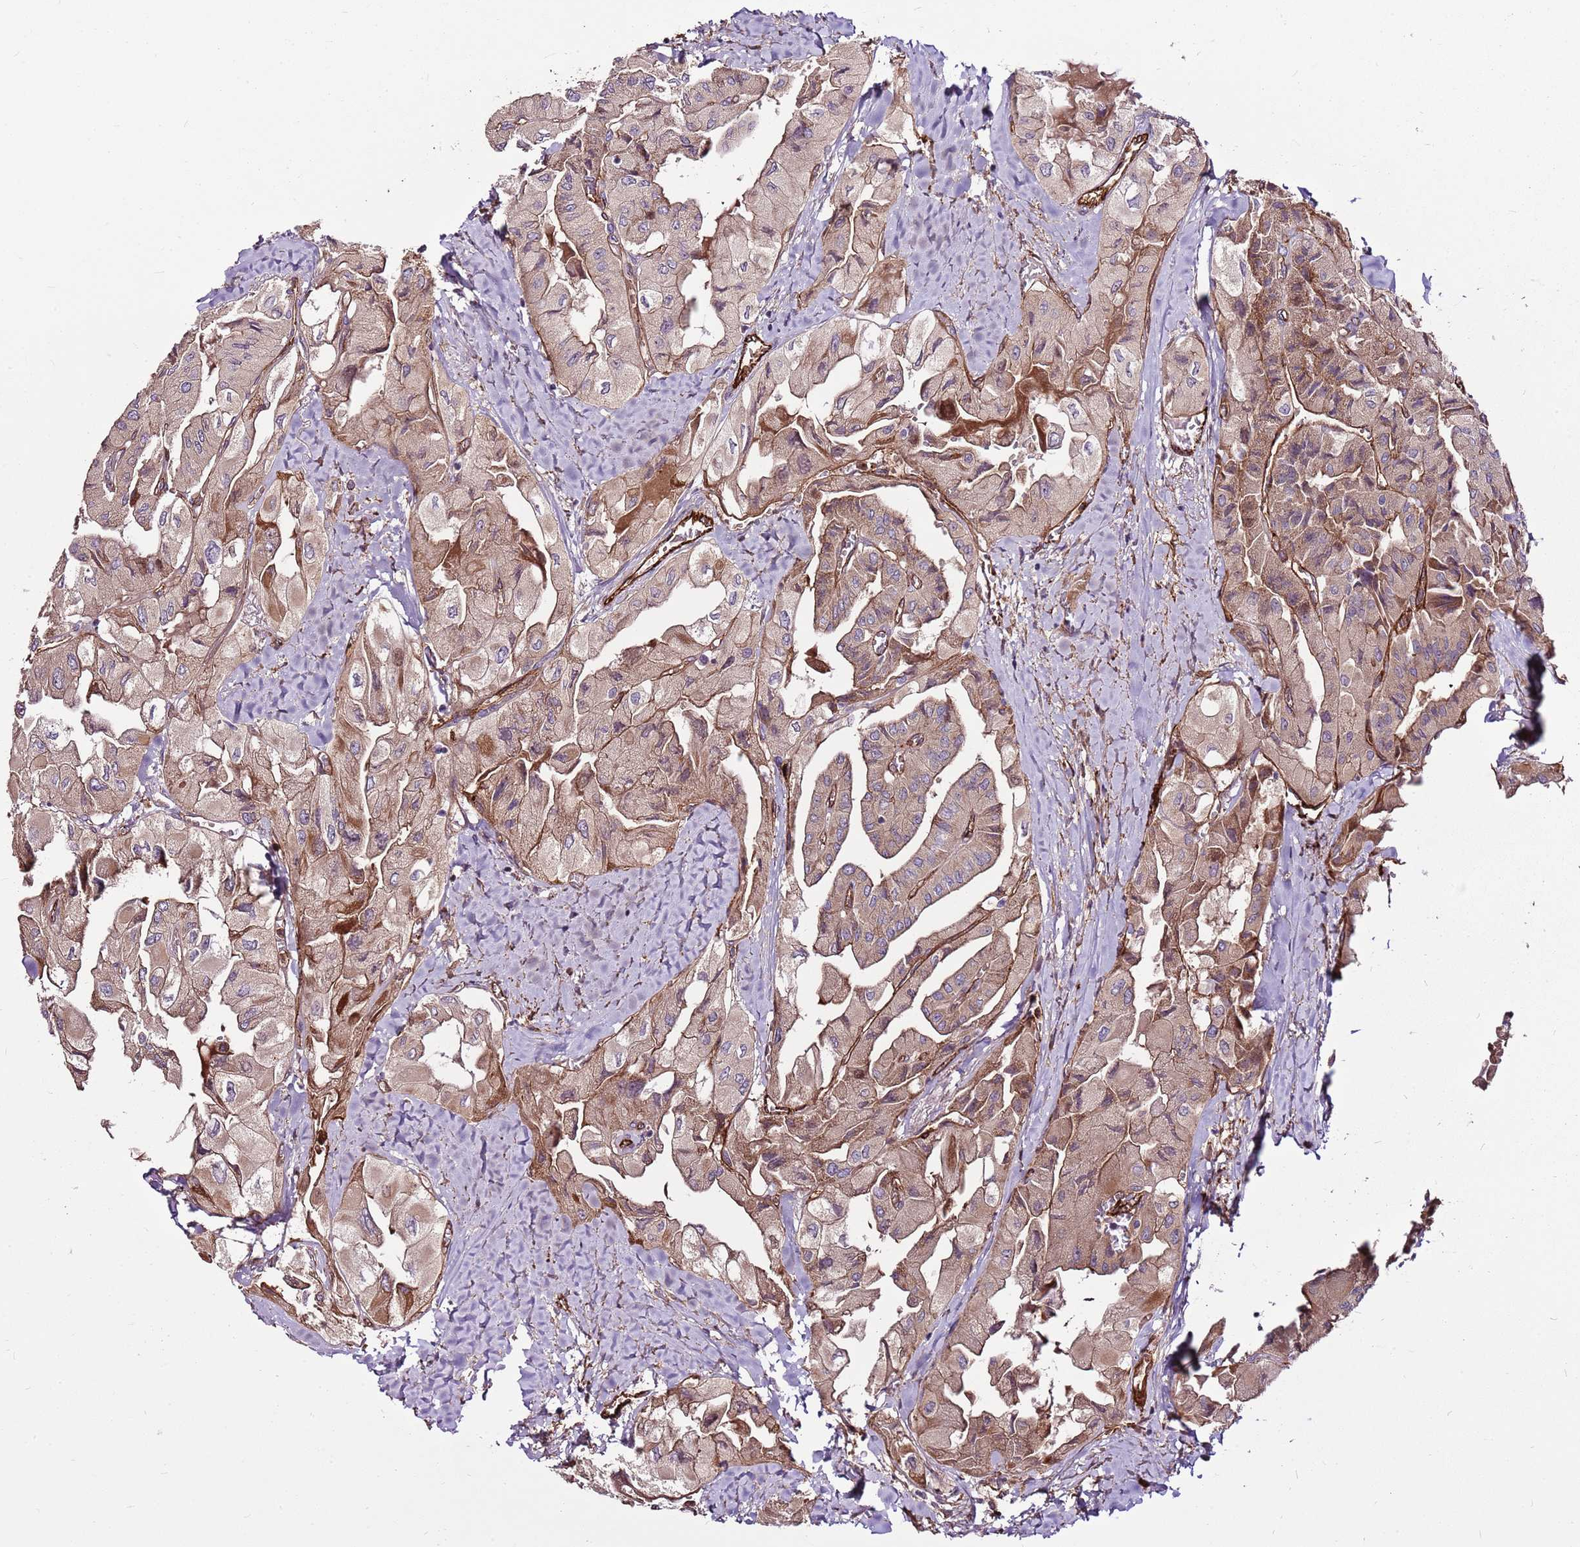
{"staining": {"intensity": "moderate", "quantity": "25%-75%", "location": "cytoplasmic/membranous"}, "tissue": "thyroid cancer", "cell_type": "Tumor cells", "image_type": "cancer", "snomed": [{"axis": "morphology", "description": "Normal tissue, NOS"}, {"axis": "morphology", "description": "Papillary adenocarcinoma, NOS"}, {"axis": "topography", "description": "Thyroid gland"}], "caption": "Brown immunohistochemical staining in human papillary adenocarcinoma (thyroid) shows moderate cytoplasmic/membranous positivity in approximately 25%-75% of tumor cells.", "gene": "ZNF827", "patient": {"sex": "female", "age": 59}}